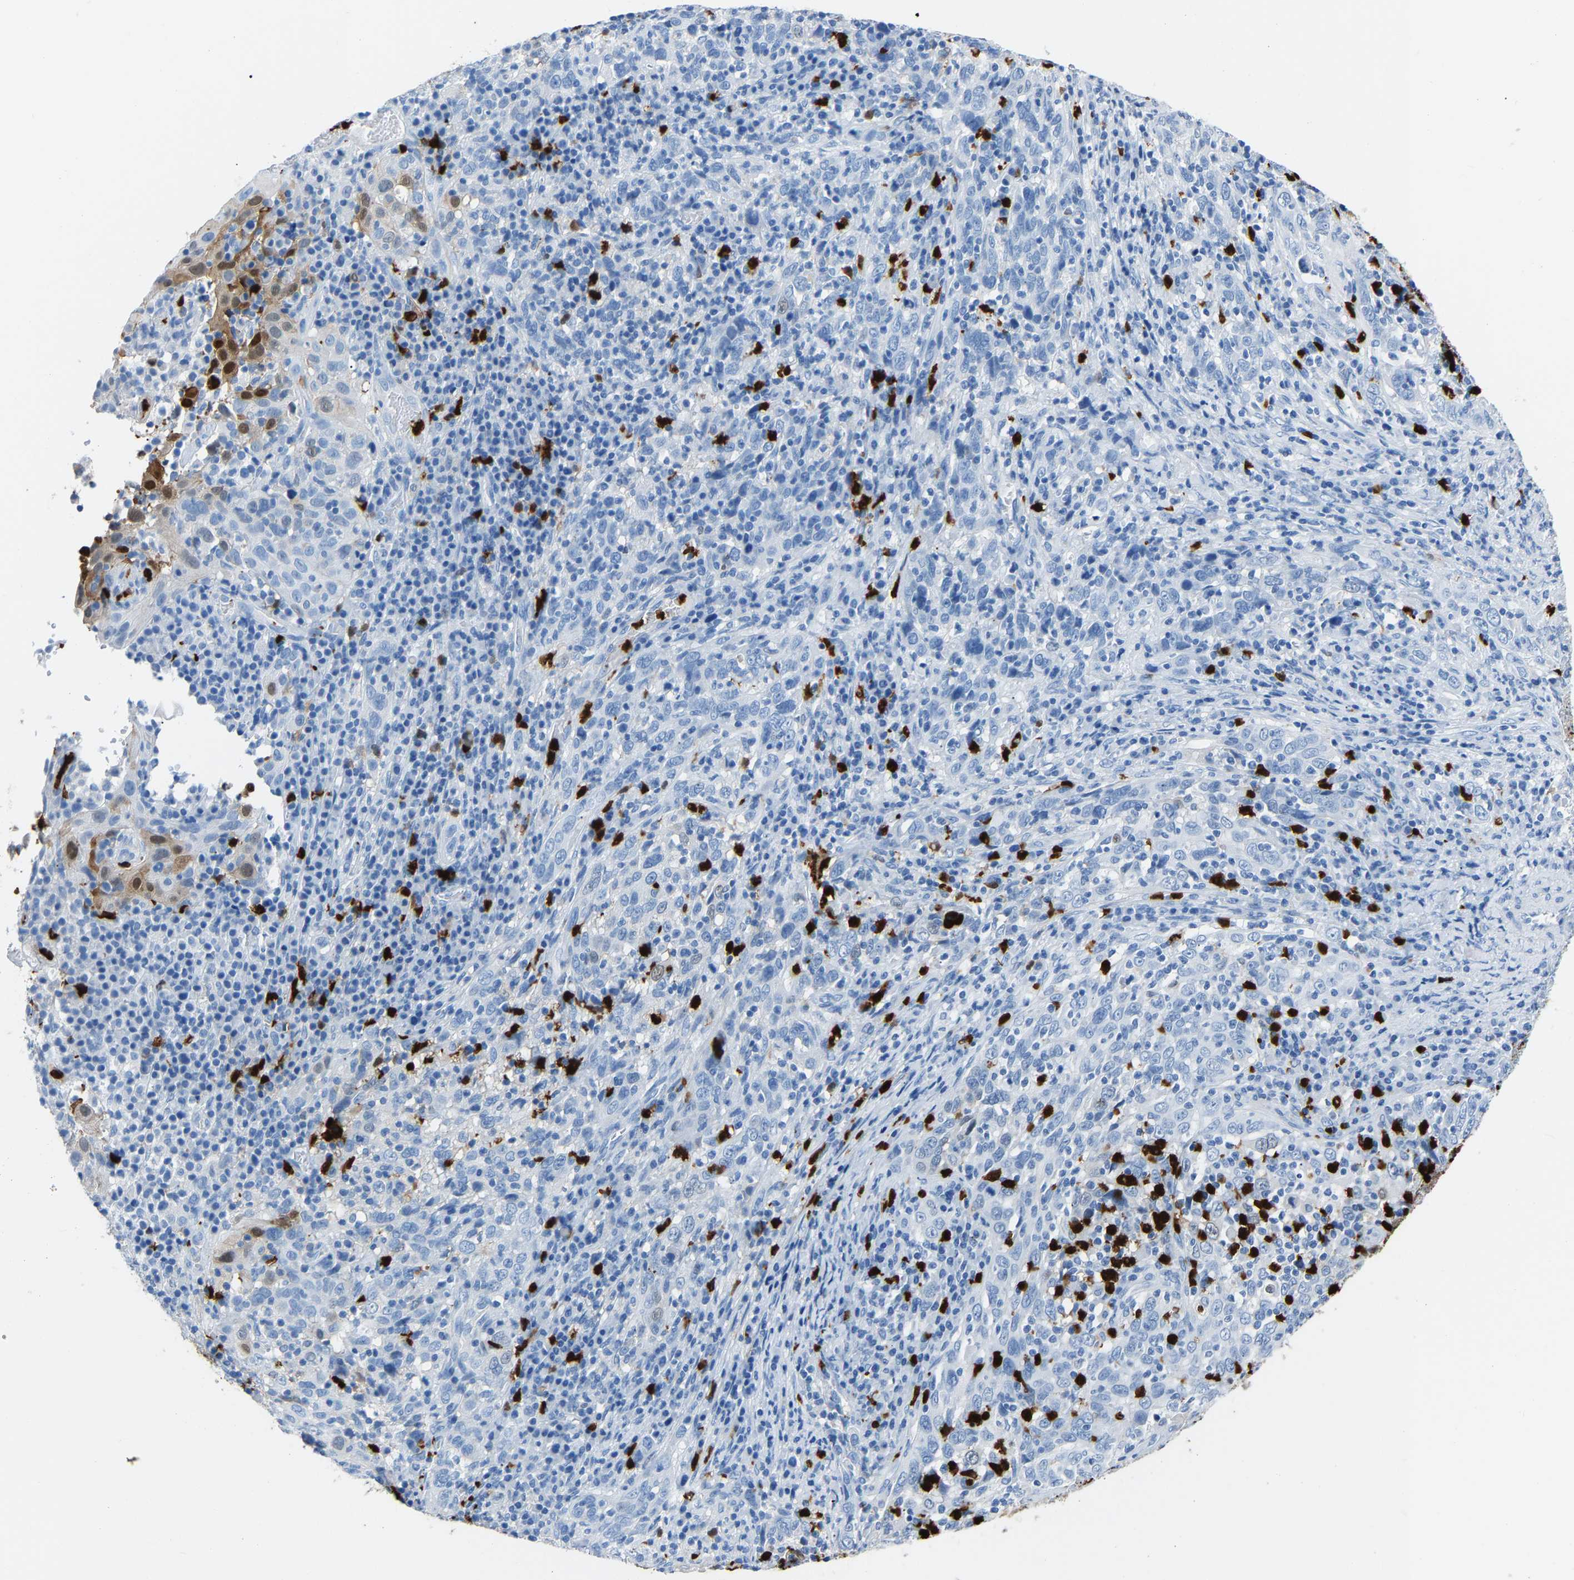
{"staining": {"intensity": "moderate", "quantity": "<25%", "location": "cytoplasmic/membranous,nuclear"}, "tissue": "cervical cancer", "cell_type": "Tumor cells", "image_type": "cancer", "snomed": [{"axis": "morphology", "description": "Squamous cell carcinoma, NOS"}, {"axis": "topography", "description": "Cervix"}], "caption": "Cervical cancer (squamous cell carcinoma) stained with a protein marker displays moderate staining in tumor cells.", "gene": "S100P", "patient": {"sex": "female", "age": 46}}